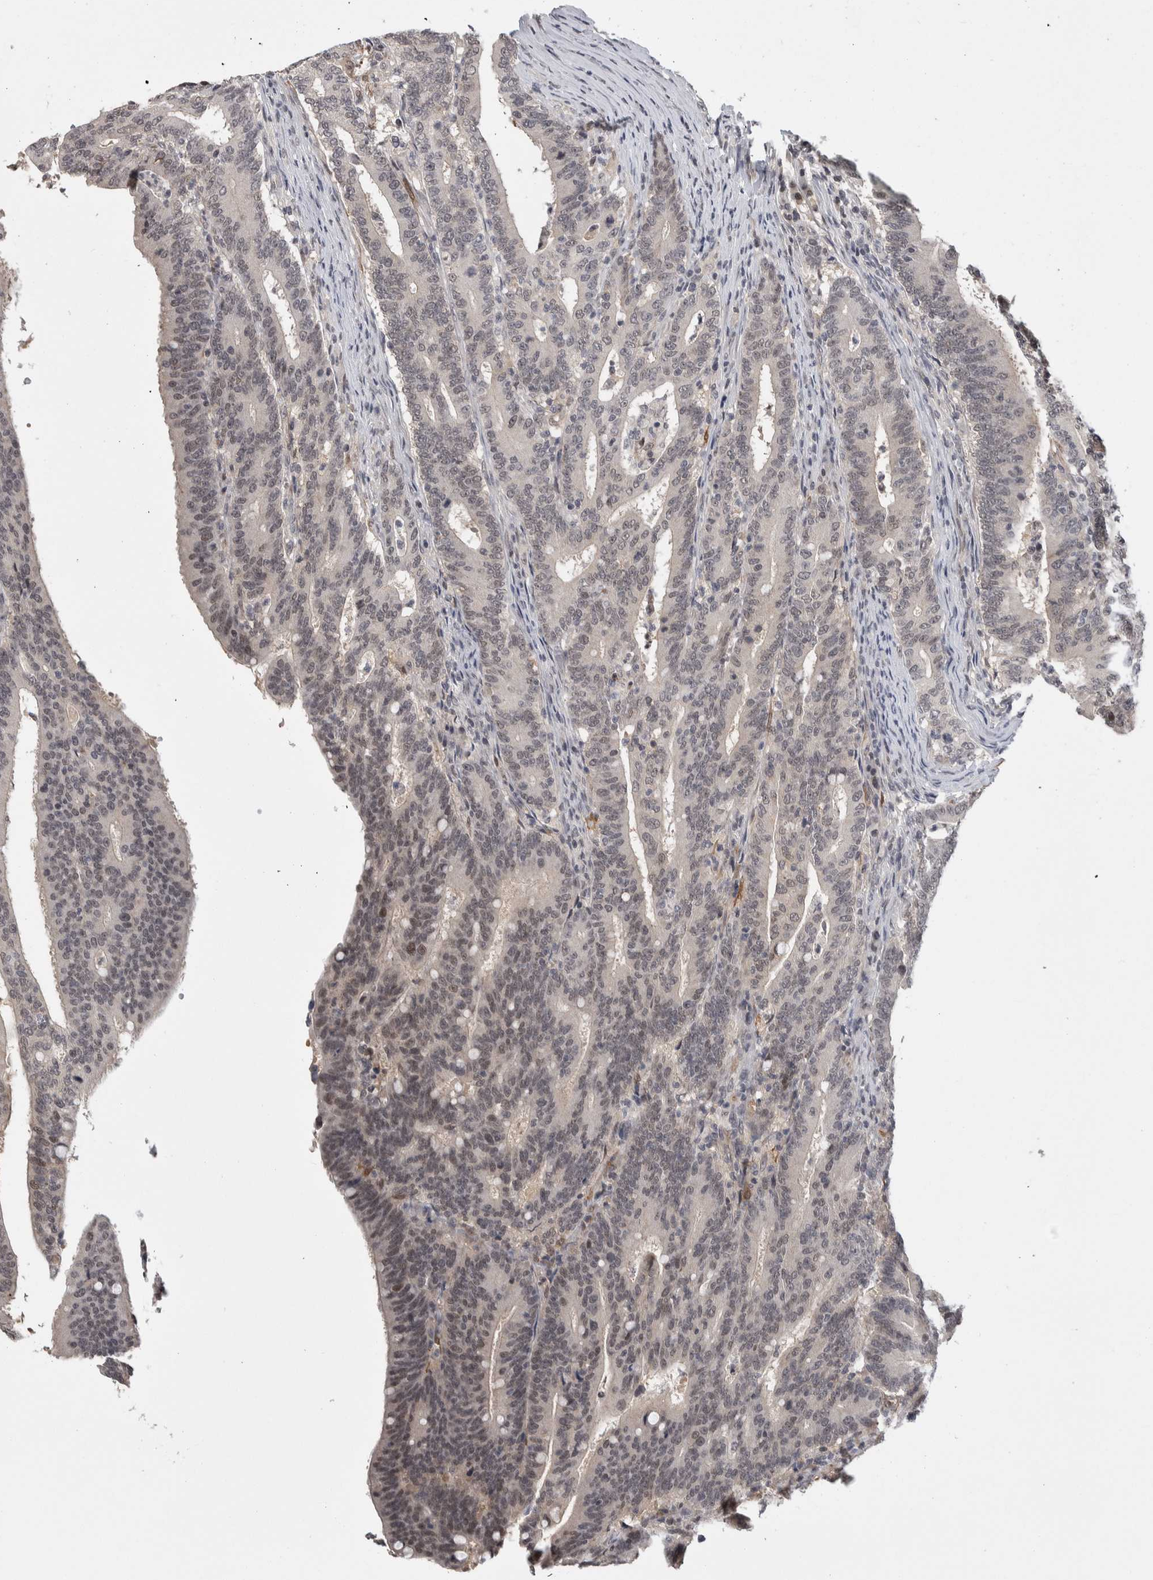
{"staining": {"intensity": "weak", "quantity": "<25%", "location": "nuclear"}, "tissue": "colorectal cancer", "cell_type": "Tumor cells", "image_type": "cancer", "snomed": [{"axis": "morphology", "description": "Adenocarcinoma, NOS"}, {"axis": "topography", "description": "Colon"}], "caption": "A high-resolution histopathology image shows immunohistochemistry staining of adenocarcinoma (colorectal), which shows no significant staining in tumor cells.", "gene": "ZSCAN21", "patient": {"sex": "female", "age": 66}}